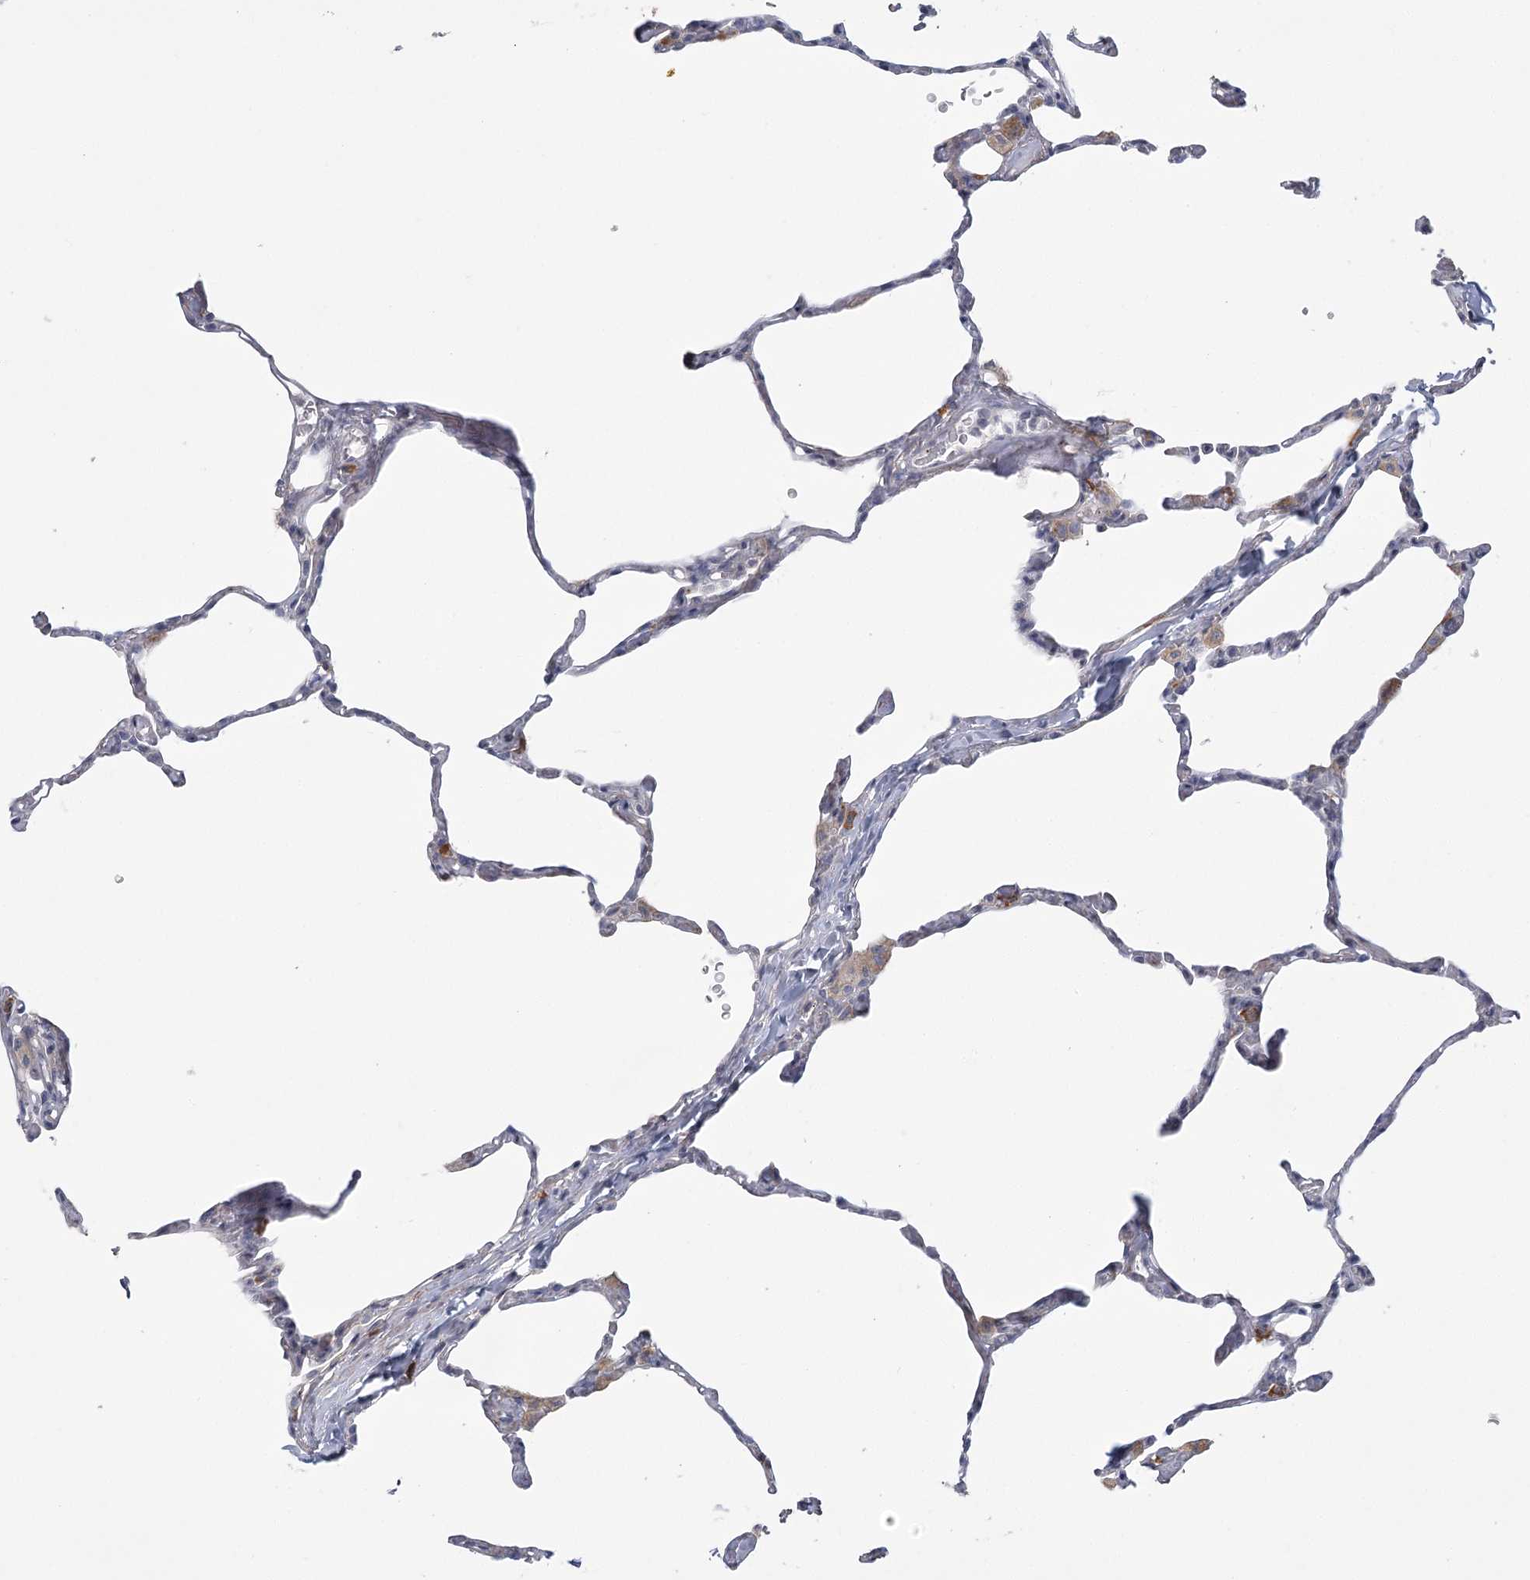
{"staining": {"intensity": "negative", "quantity": "none", "location": "none"}, "tissue": "lung", "cell_type": "Alveolar cells", "image_type": "normal", "snomed": [{"axis": "morphology", "description": "Normal tissue, NOS"}, {"axis": "topography", "description": "Lung"}], "caption": "An immunohistochemistry image of normal lung is shown. There is no staining in alveolar cells of lung.", "gene": "FAM76B", "patient": {"sex": "male", "age": 65}}